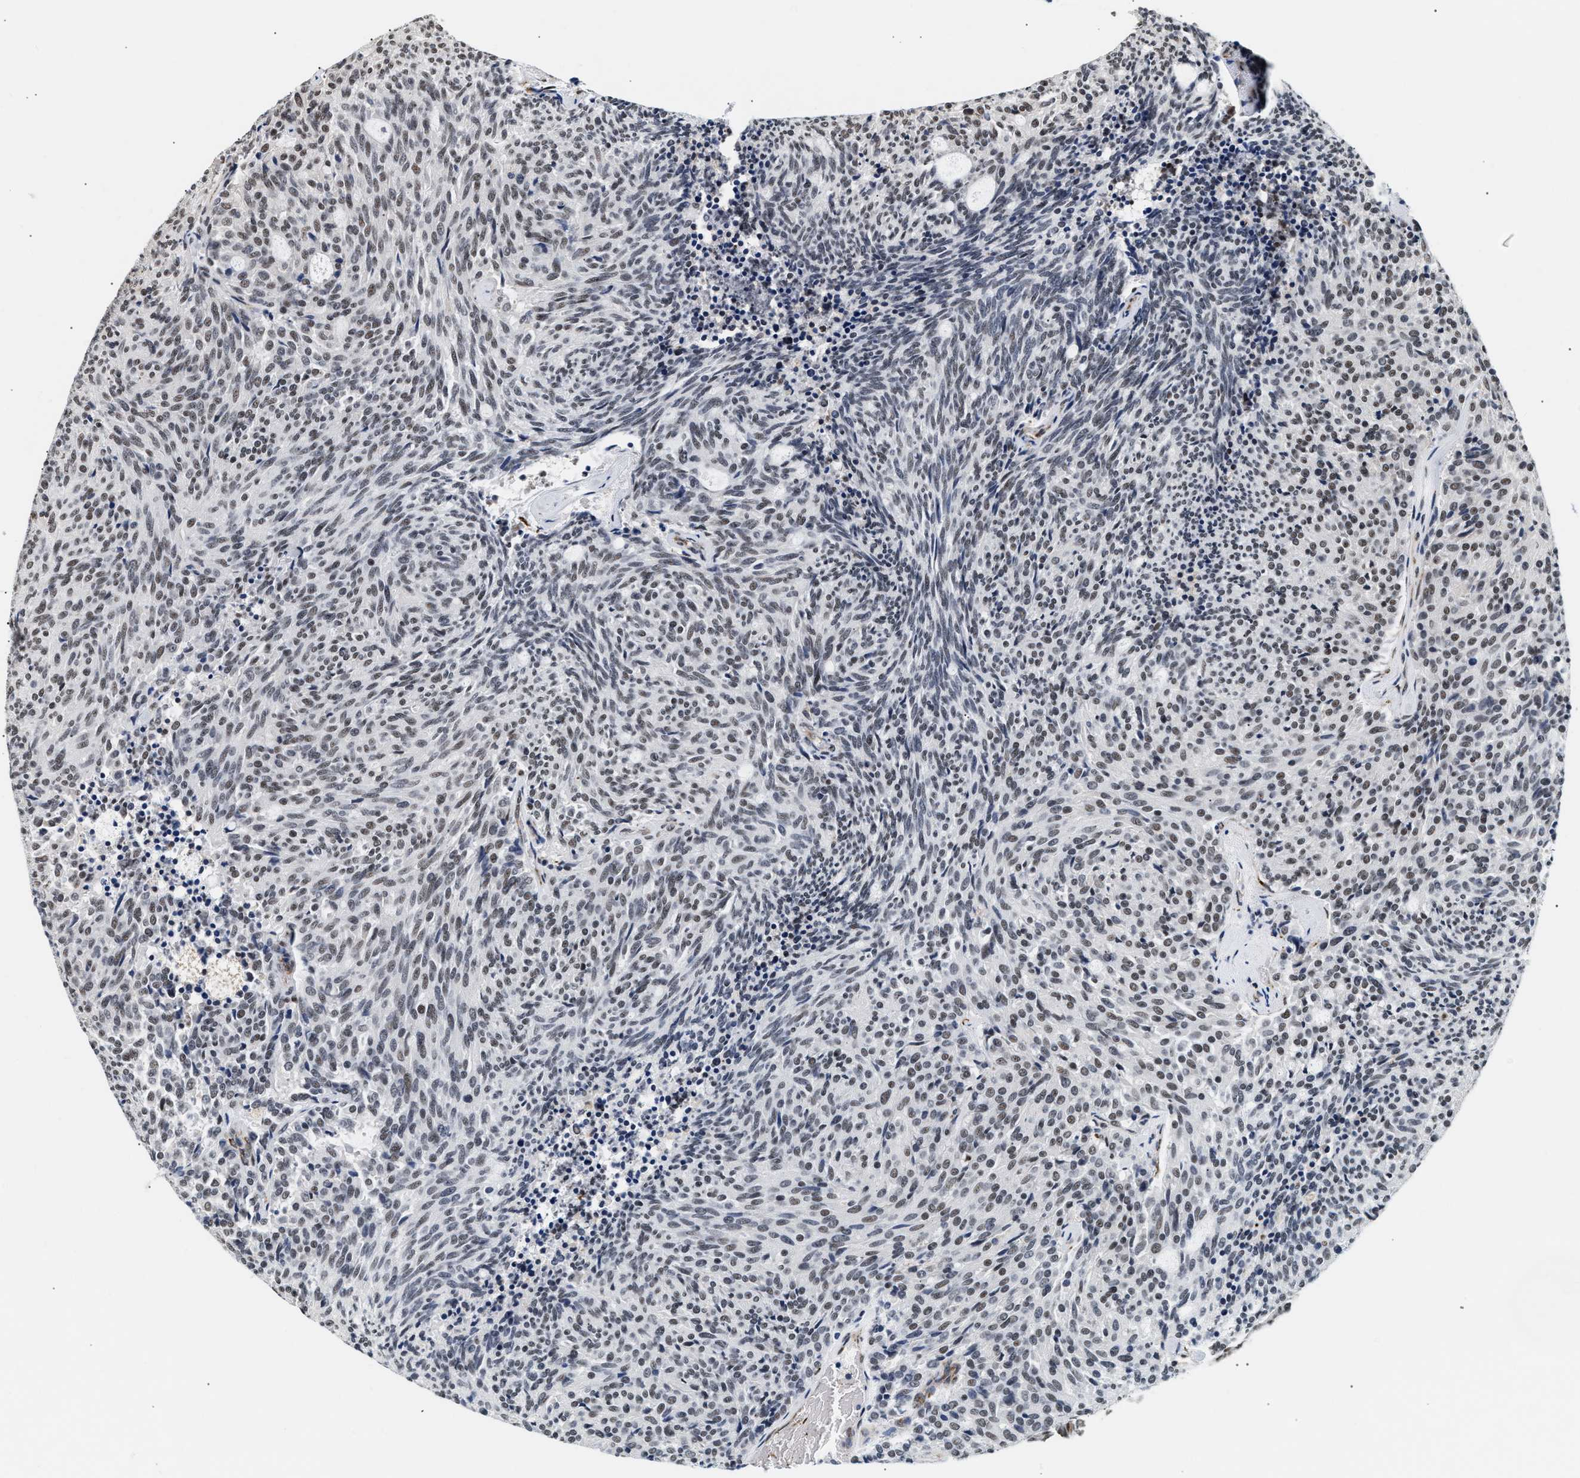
{"staining": {"intensity": "moderate", "quantity": "<25%", "location": "nuclear"}, "tissue": "carcinoid", "cell_type": "Tumor cells", "image_type": "cancer", "snomed": [{"axis": "morphology", "description": "Carcinoid, malignant, NOS"}, {"axis": "topography", "description": "Pancreas"}], "caption": "About <25% of tumor cells in human carcinoid show moderate nuclear protein staining as visualized by brown immunohistochemical staining.", "gene": "THOC1", "patient": {"sex": "female", "age": 54}}